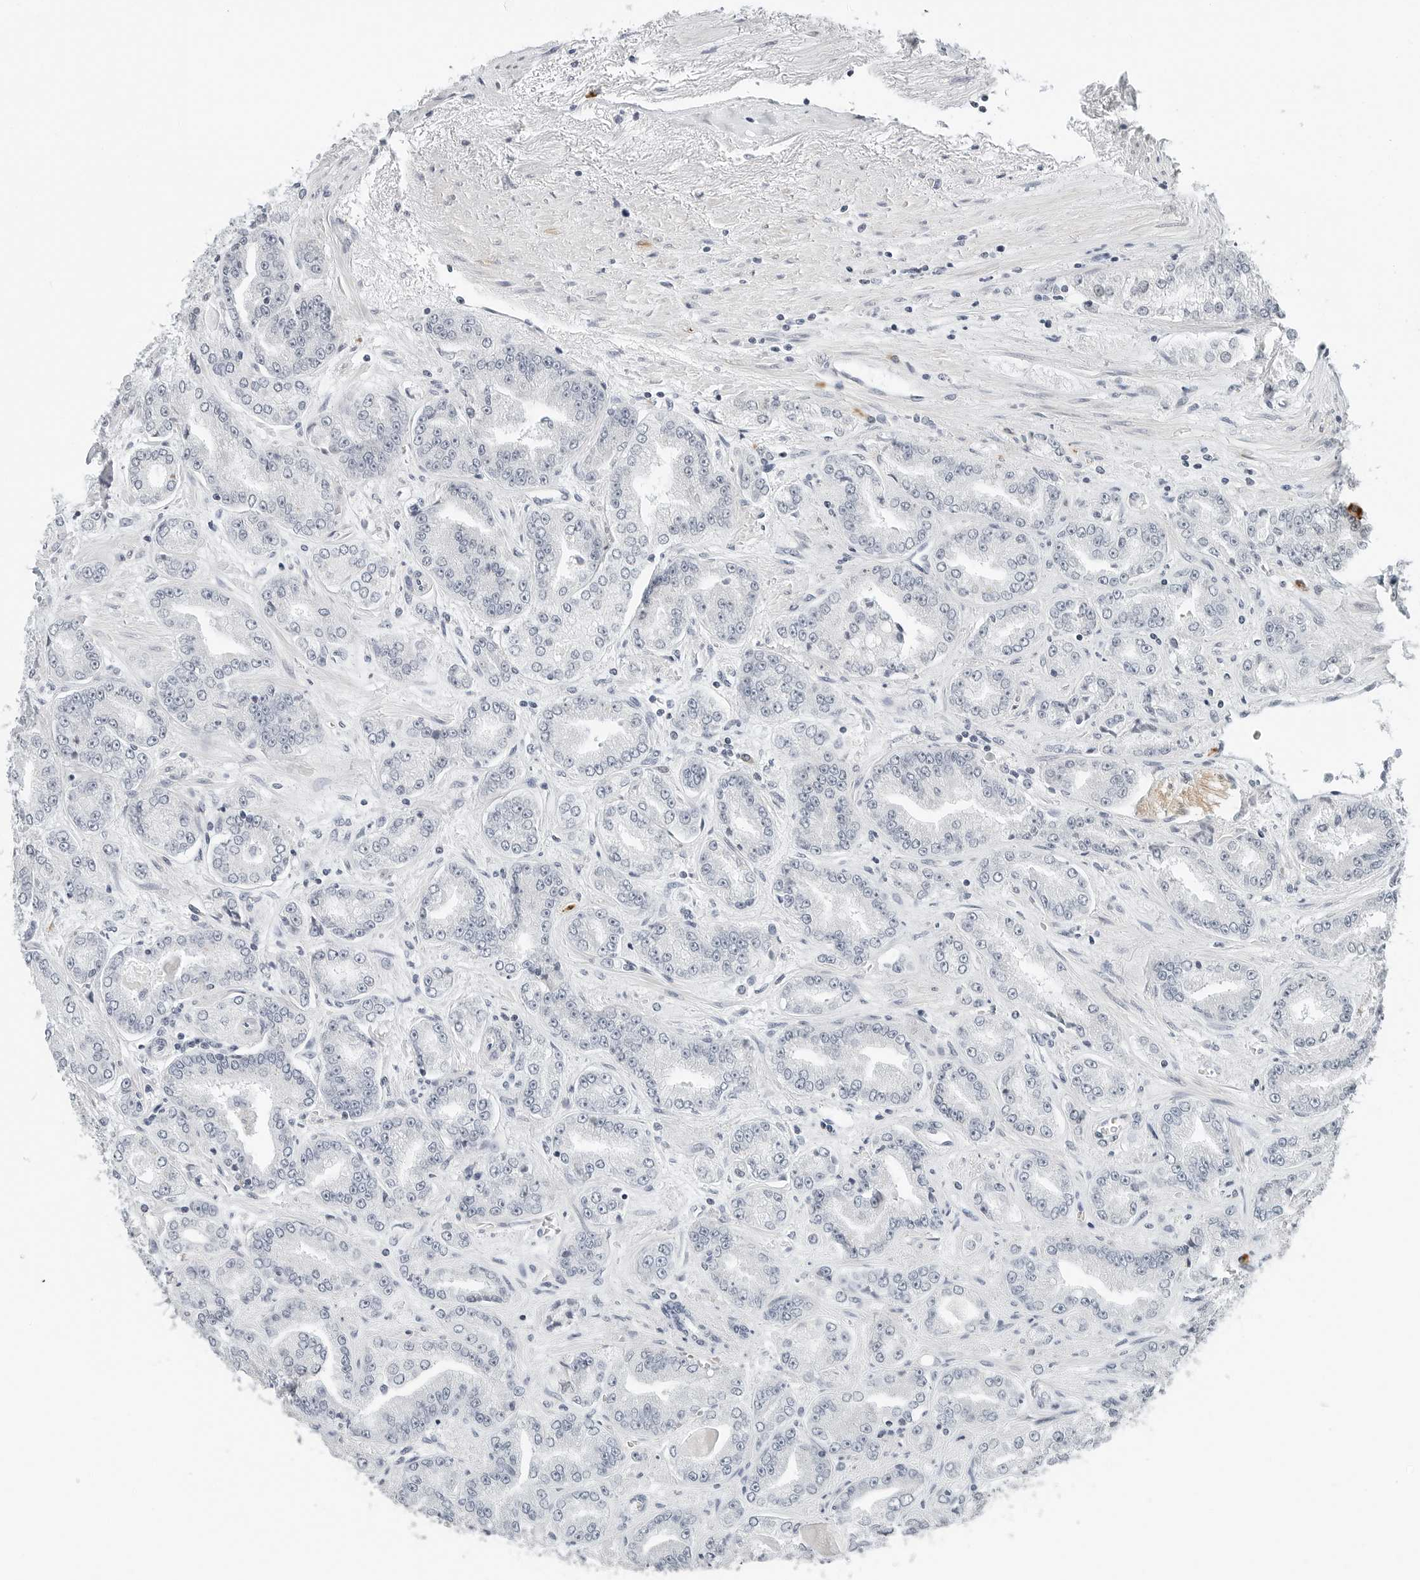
{"staining": {"intensity": "negative", "quantity": "none", "location": "none"}, "tissue": "prostate cancer", "cell_type": "Tumor cells", "image_type": "cancer", "snomed": [{"axis": "morphology", "description": "Adenocarcinoma, High grade"}, {"axis": "topography", "description": "Prostate"}], "caption": "High power microscopy image of an immunohistochemistry (IHC) photomicrograph of adenocarcinoma (high-grade) (prostate), revealing no significant expression in tumor cells. (Immunohistochemistry (ihc), brightfield microscopy, high magnification).", "gene": "PARP10", "patient": {"sex": "male", "age": 71}}